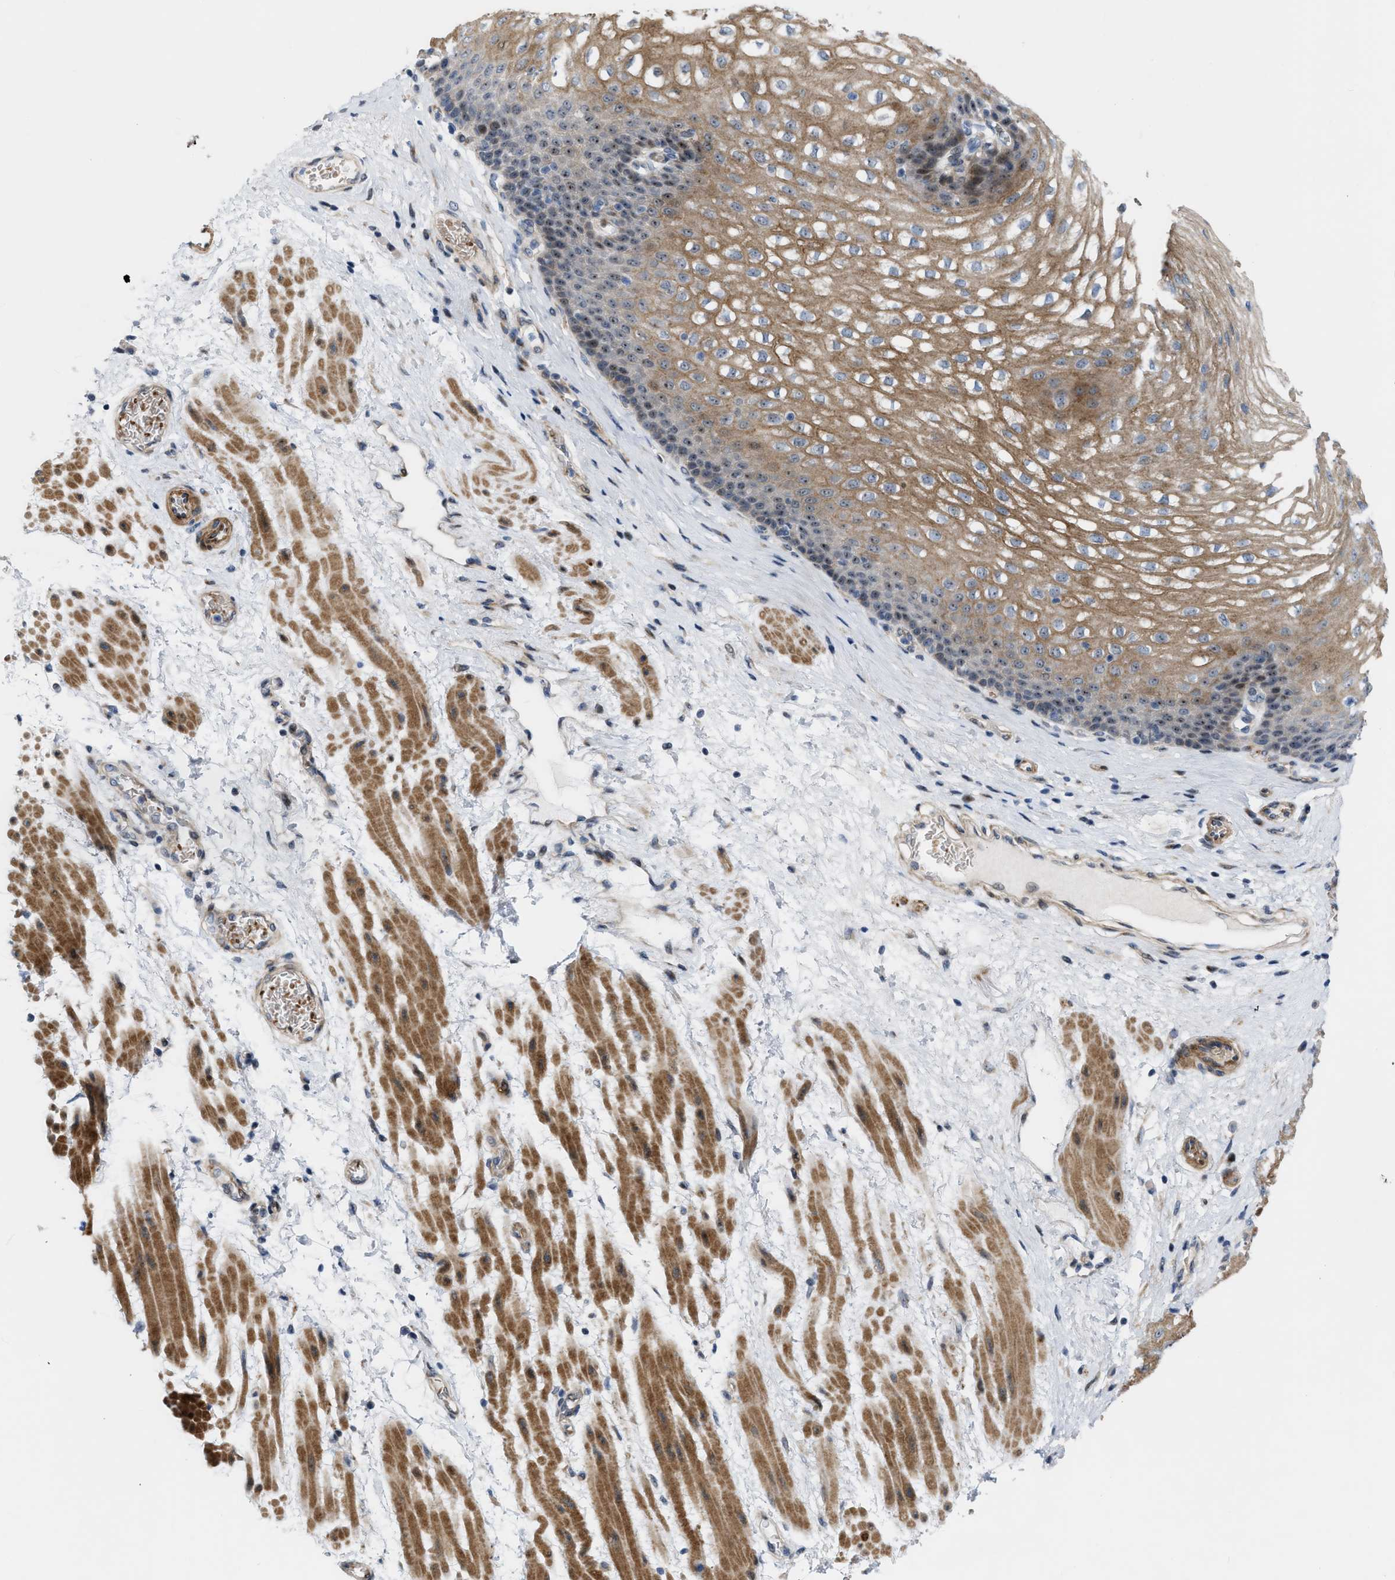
{"staining": {"intensity": "moderate", "quantity": ">75%", "location": "cytoplasmic/membranous,nuclear"}, "tissue": "esophagus", "cell_type": "Squamous epithelial cells", "image_type": "normal", "snomed": [{"axis": "morphology", "description": "Normal tissue, NOS"}, {"axis": "topography", "description": "Esophagus"}], "caption": "DAB immunohistochemical staining of unremarkable esophagus demonstrates moderate cytoplasmic/membranous,nuclear protein staining in about >75% of squamous epithelial cells. (brown staining indicates protein expression, while blue staining denotes nuclei).", "gene": "POLR1F", "patient": {"sex": "male", "age": 48}}